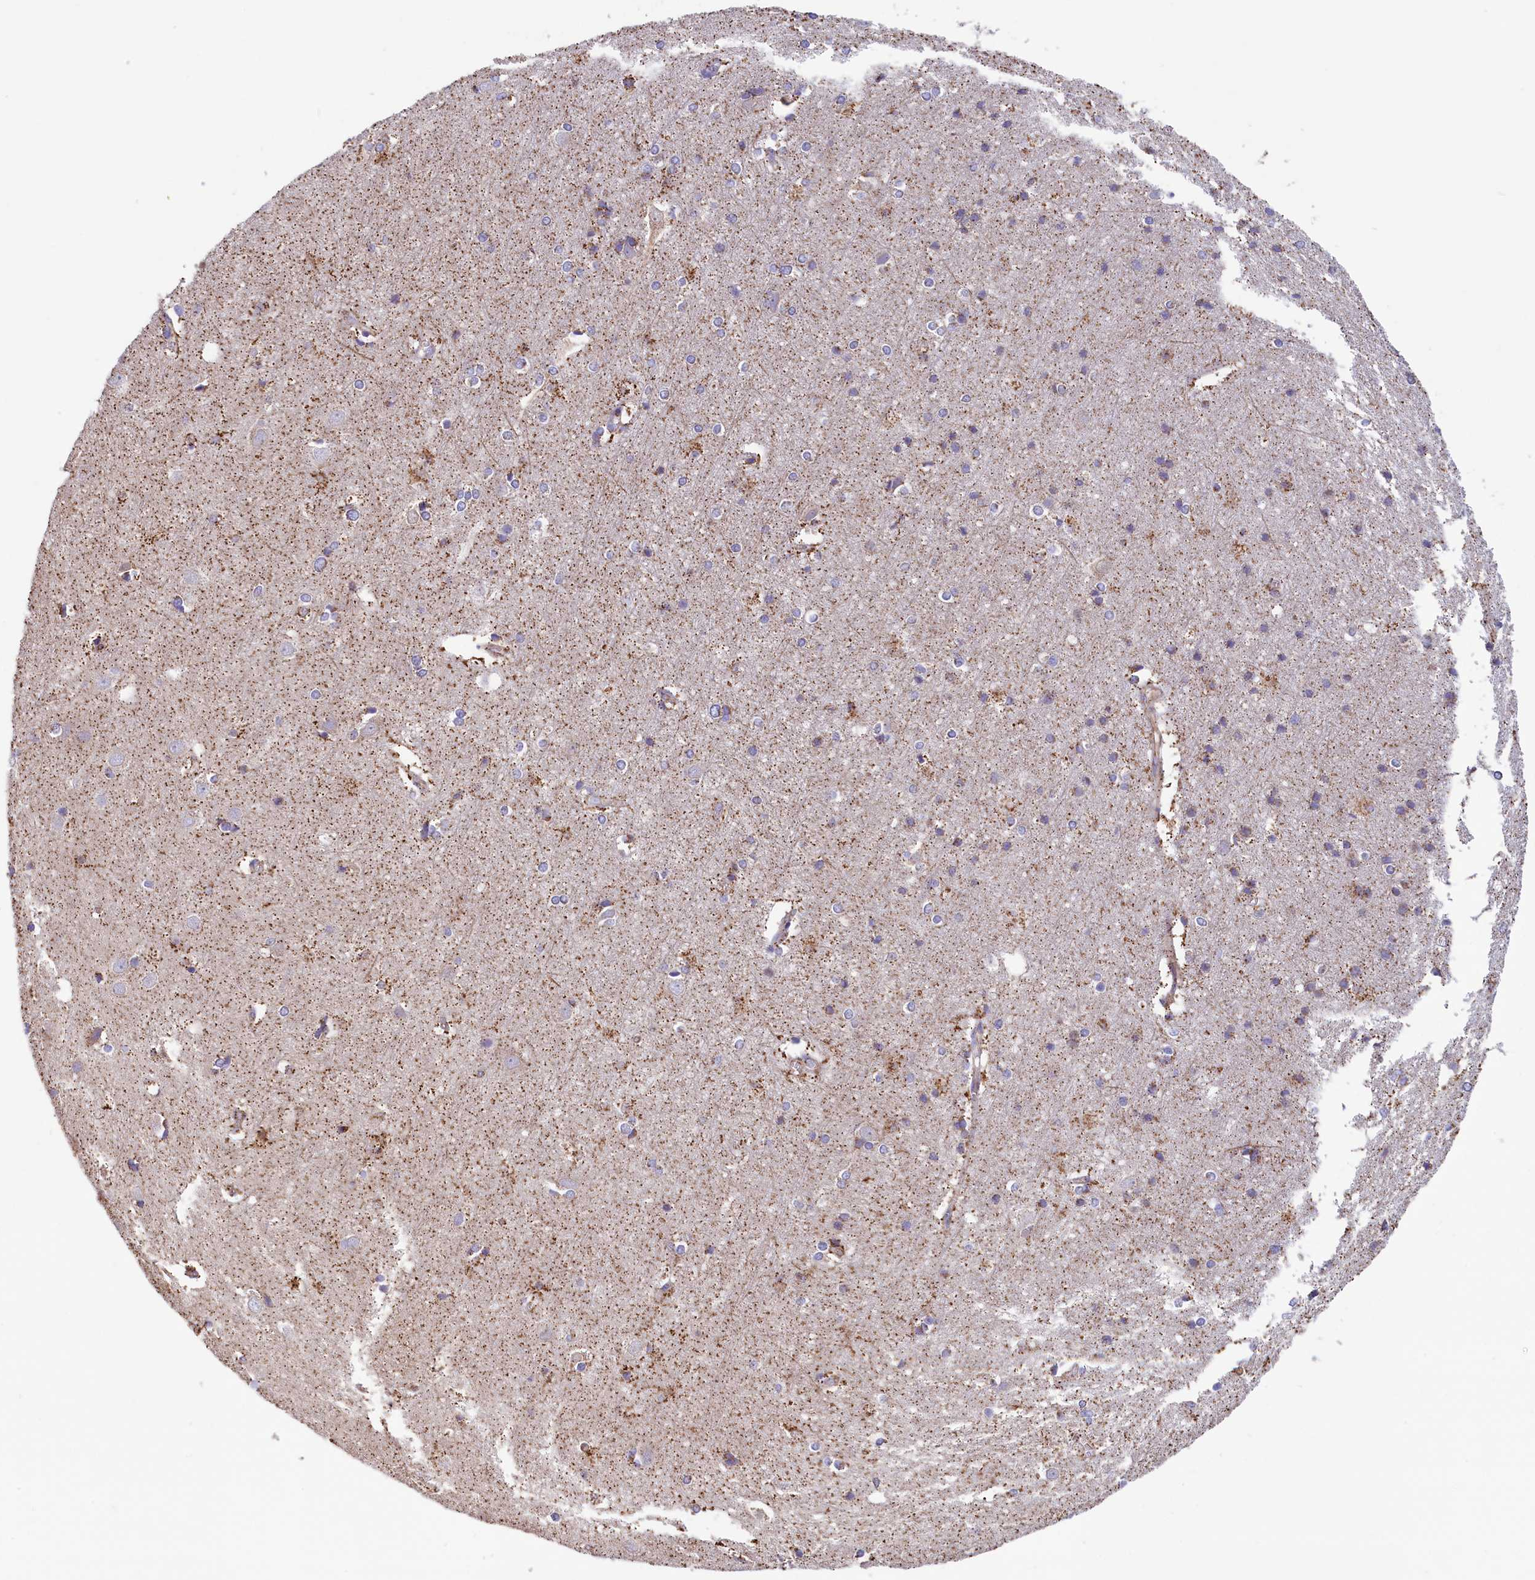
{"staining": {"intensity": "weak", "quantity": "25%-75%", "location": "cytoplasmic/membranous"}, "tissue": "cerebral cortex", "cell_type": "Endothelial cells", "image_type": "normal", "snomed": [{"axis": "morphology", "description": "Normal tissue, NOS"}, {"axis": "topography", "description": "Cerebral cortex"}], "caption": "Cerebral cortex was stained to show a protein in brown. There is low levels of weak cytoplasmic/membranous expression in approximately 25%-75% of endothelial cells. (IHC, brightfield microscopy, high magnification).", "gene": "GATB", "patient": {"sex": "male", "age": 54}}